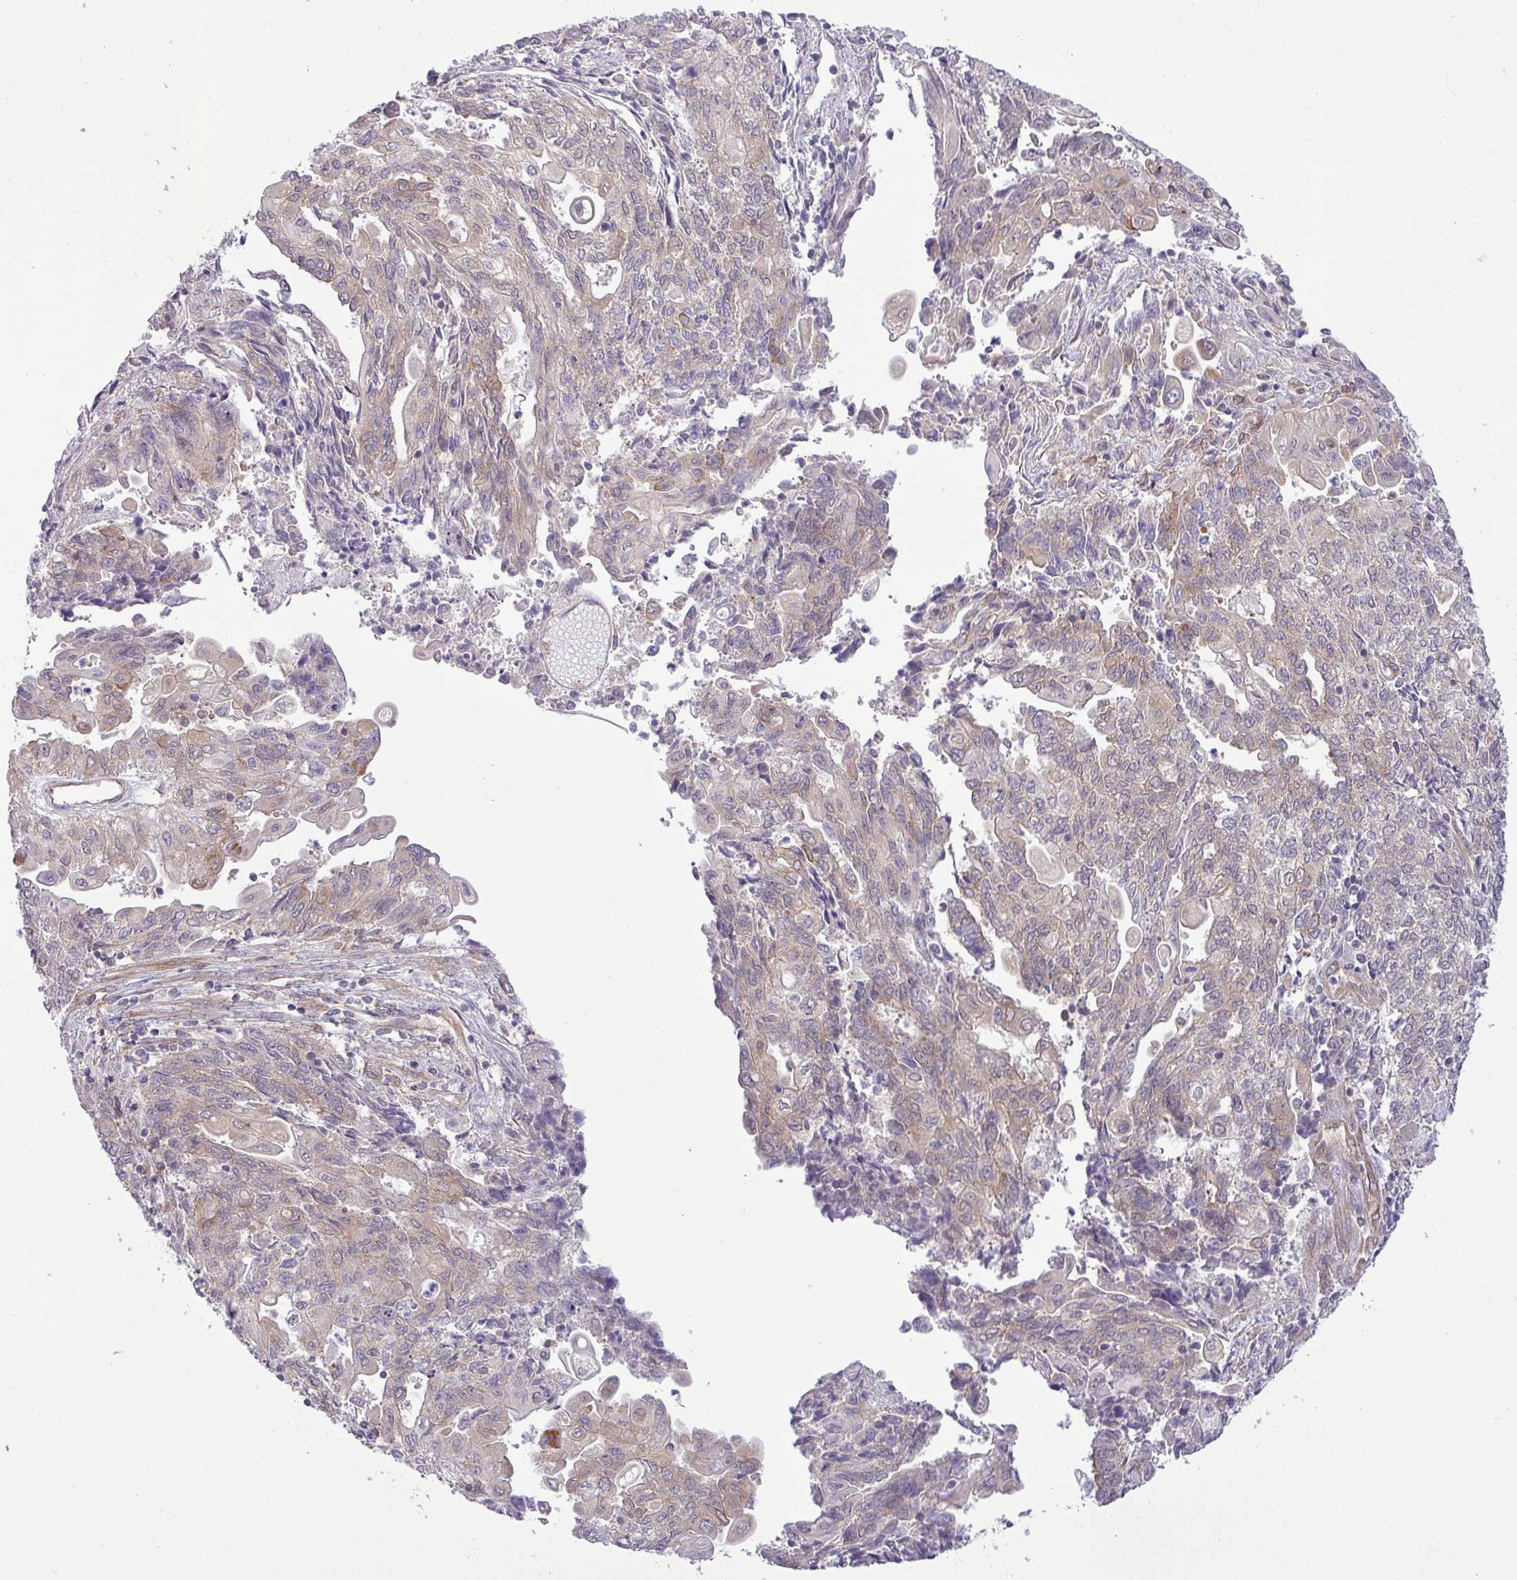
{"staining": {"intensity": "weak", "quantity": "<25%", "location": "cytoplasmic/membranous"}, "tissue": "endometrial cancer", "cell_type": "Tumor cells", "image_type": "cancer", "snomed": [{"axis": "morphology", "description": "Adenocarcinoma, NOS"}, {"axis": "topography", "description": "Endometrium"}], "caption": "Endometrial adenocarcinoma was stained to show a protein in brown. There is no significant expression in tumor cells. (DAB immunohistochemistry (IHC) visualized using brightfield microscopy, high magnification).", "gene": "FAM222B", "patient": {"sex": "female", "age": 54}}